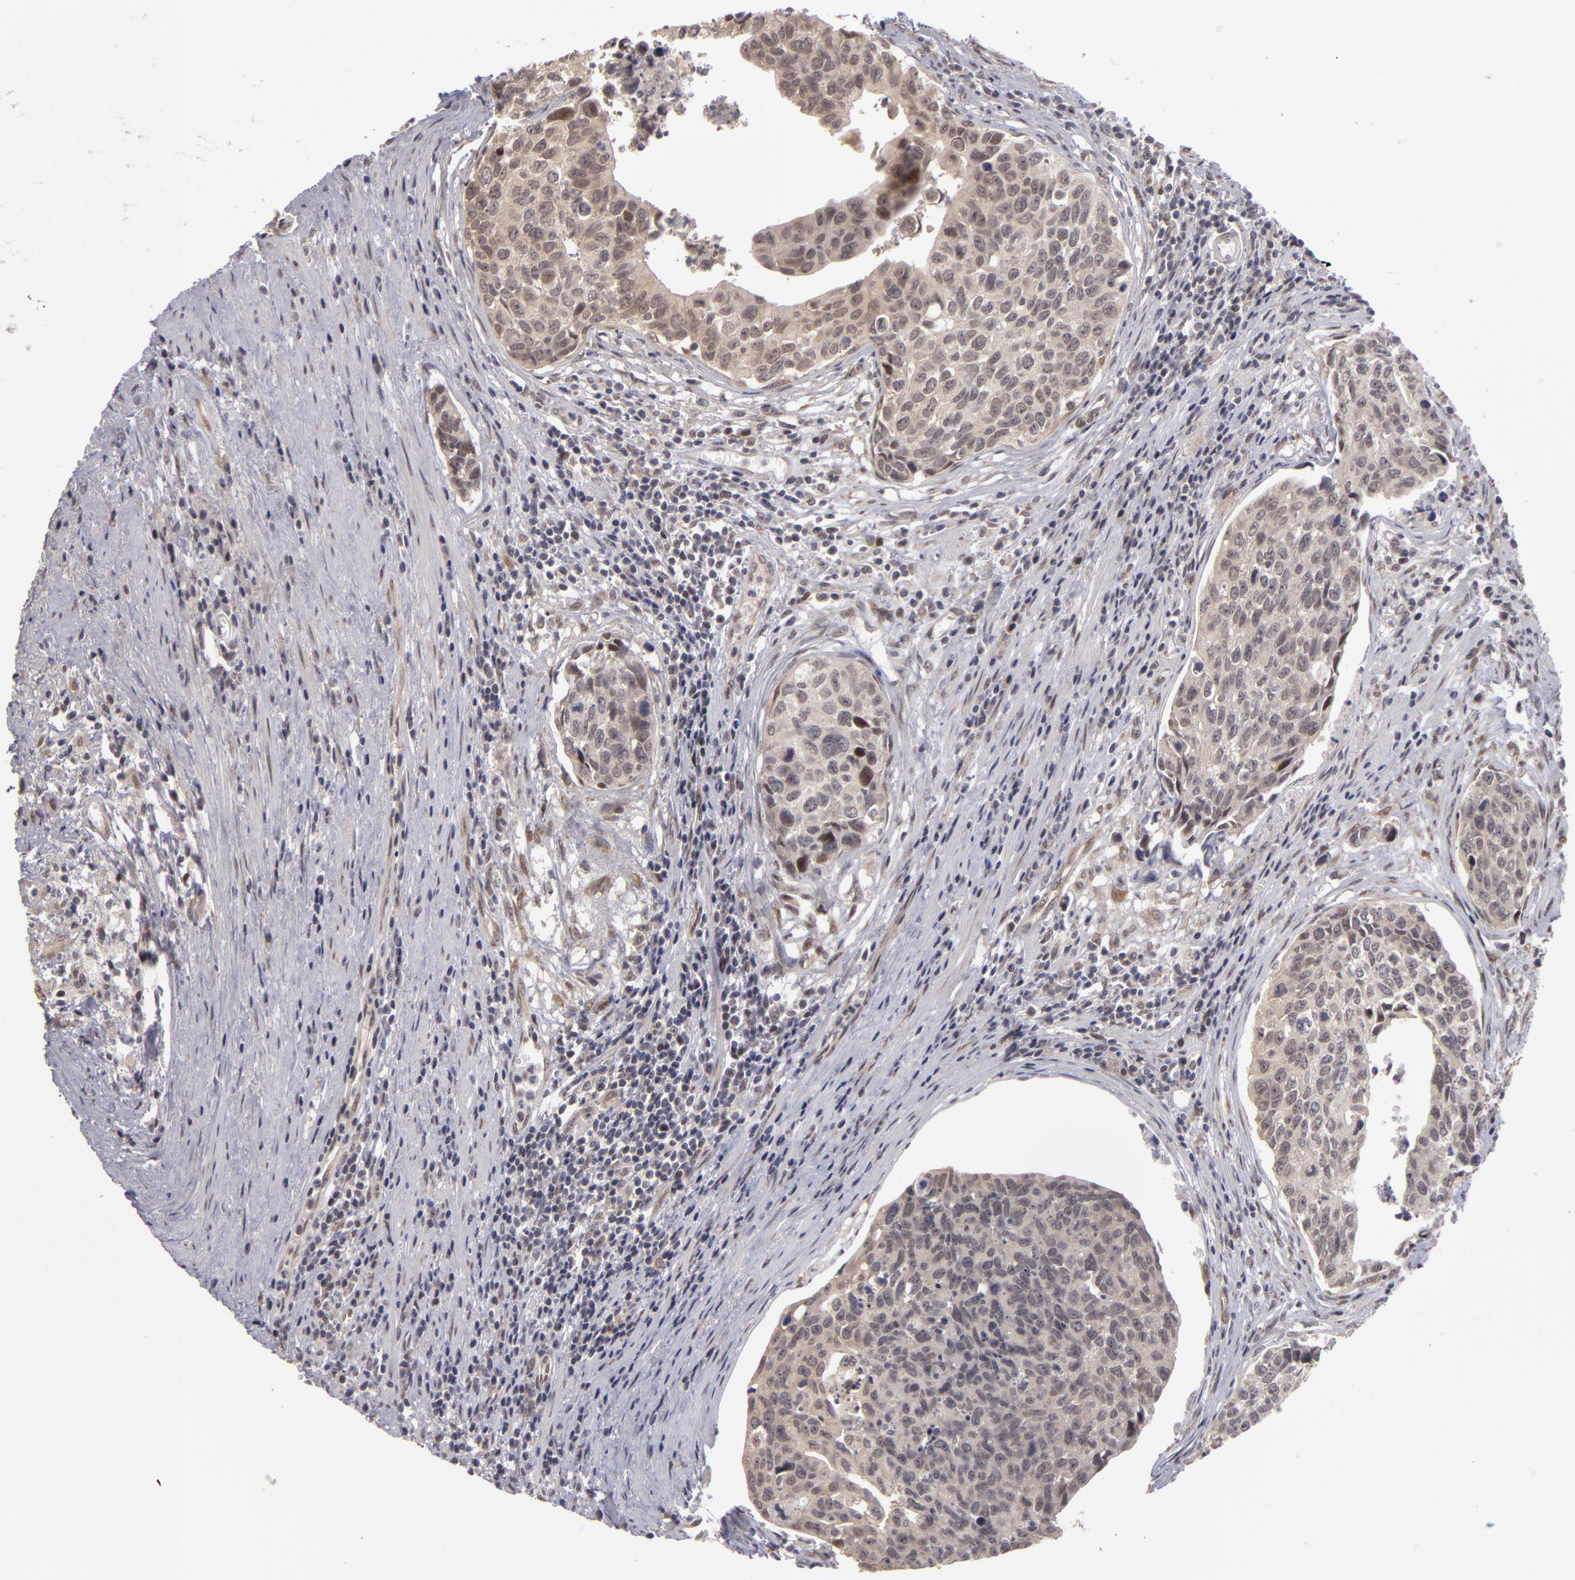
{"staining": {"intensity": "weak", "quantity": "<25%", "location": "cytoplasmic/membranous,nuclear"}, "tissue": "urothelial cancer", "cell_type": "Tumor cells", "image_type": "cancer", "snomed": [{"axis": "morphology", "description": "Urothelial carcinoma, High grade"}, {"axis": "topography", "description": "Urinary bladder"}], "caption": "An IHC histopathology image of high-grade urothelial carcinoma is shown. There is no staining in tumor cells of high-grade urothelial carcinoma. (Brightfield microscopy of DAB (3,3'-diaminobenzidine) immunohistochemistry (IHC) at high magnification).", "gene": "ZNF133", "patient": {"sex": "male", "age": 81}}